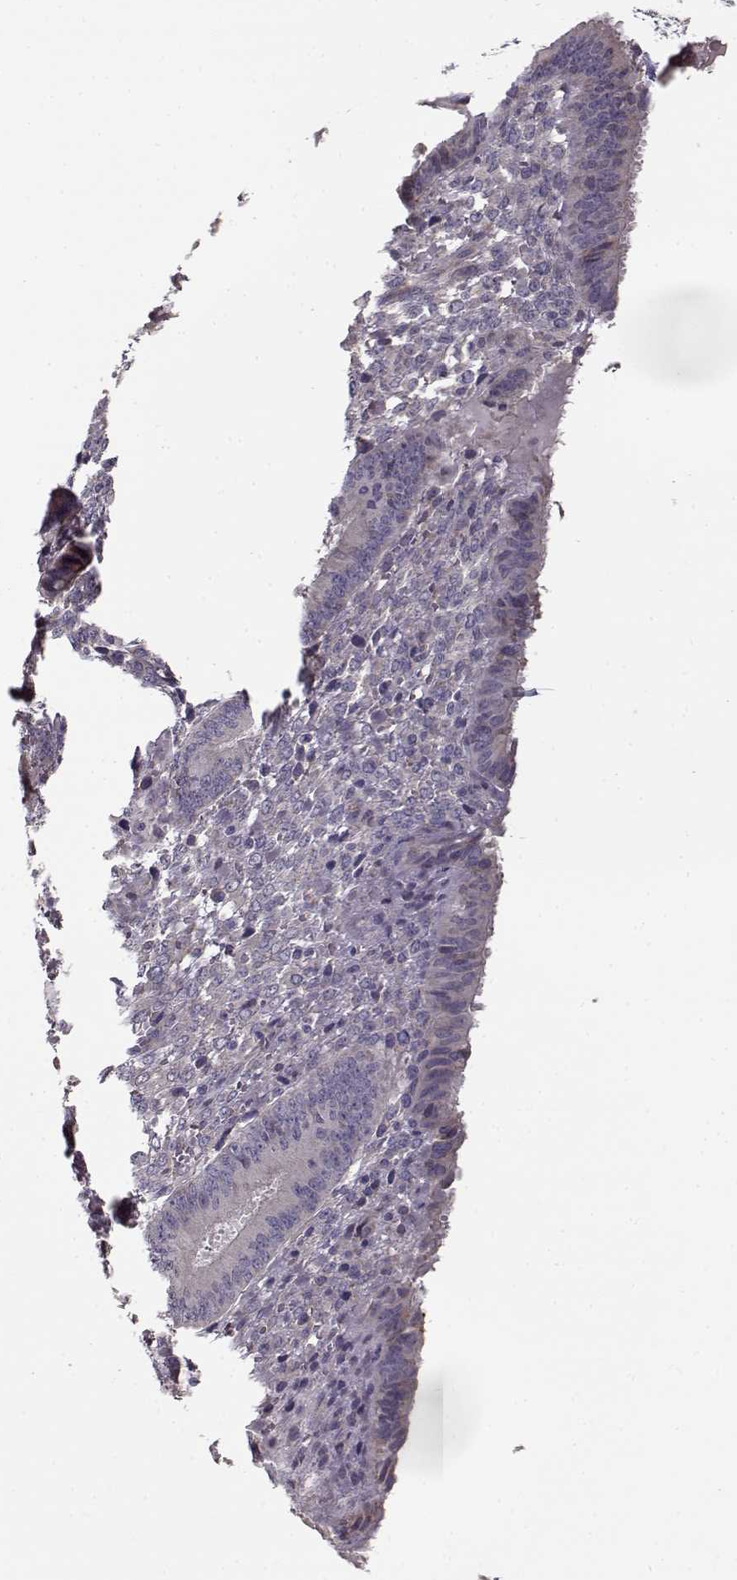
{"staining": {"intensity": "negative", "quantity": "none", "location": "none"}, "tissue": "endometrium", "cell_type": "Cells in endometrial stroma", "image_type": "normal", "snomed": [{"axis": "morphology", "description": "Normal tissue, NOS"}, {"axis": "topography", "description": "Endometrium"}], "caption": "A high-resolution photomicrograph shows immunohistochemistry staining of unremarkable endometrium, which reveals no significant expression in cells in endometrial stroma.", "gene": "ENTPD8", "patient": {"sex": "female", "age": 42}}